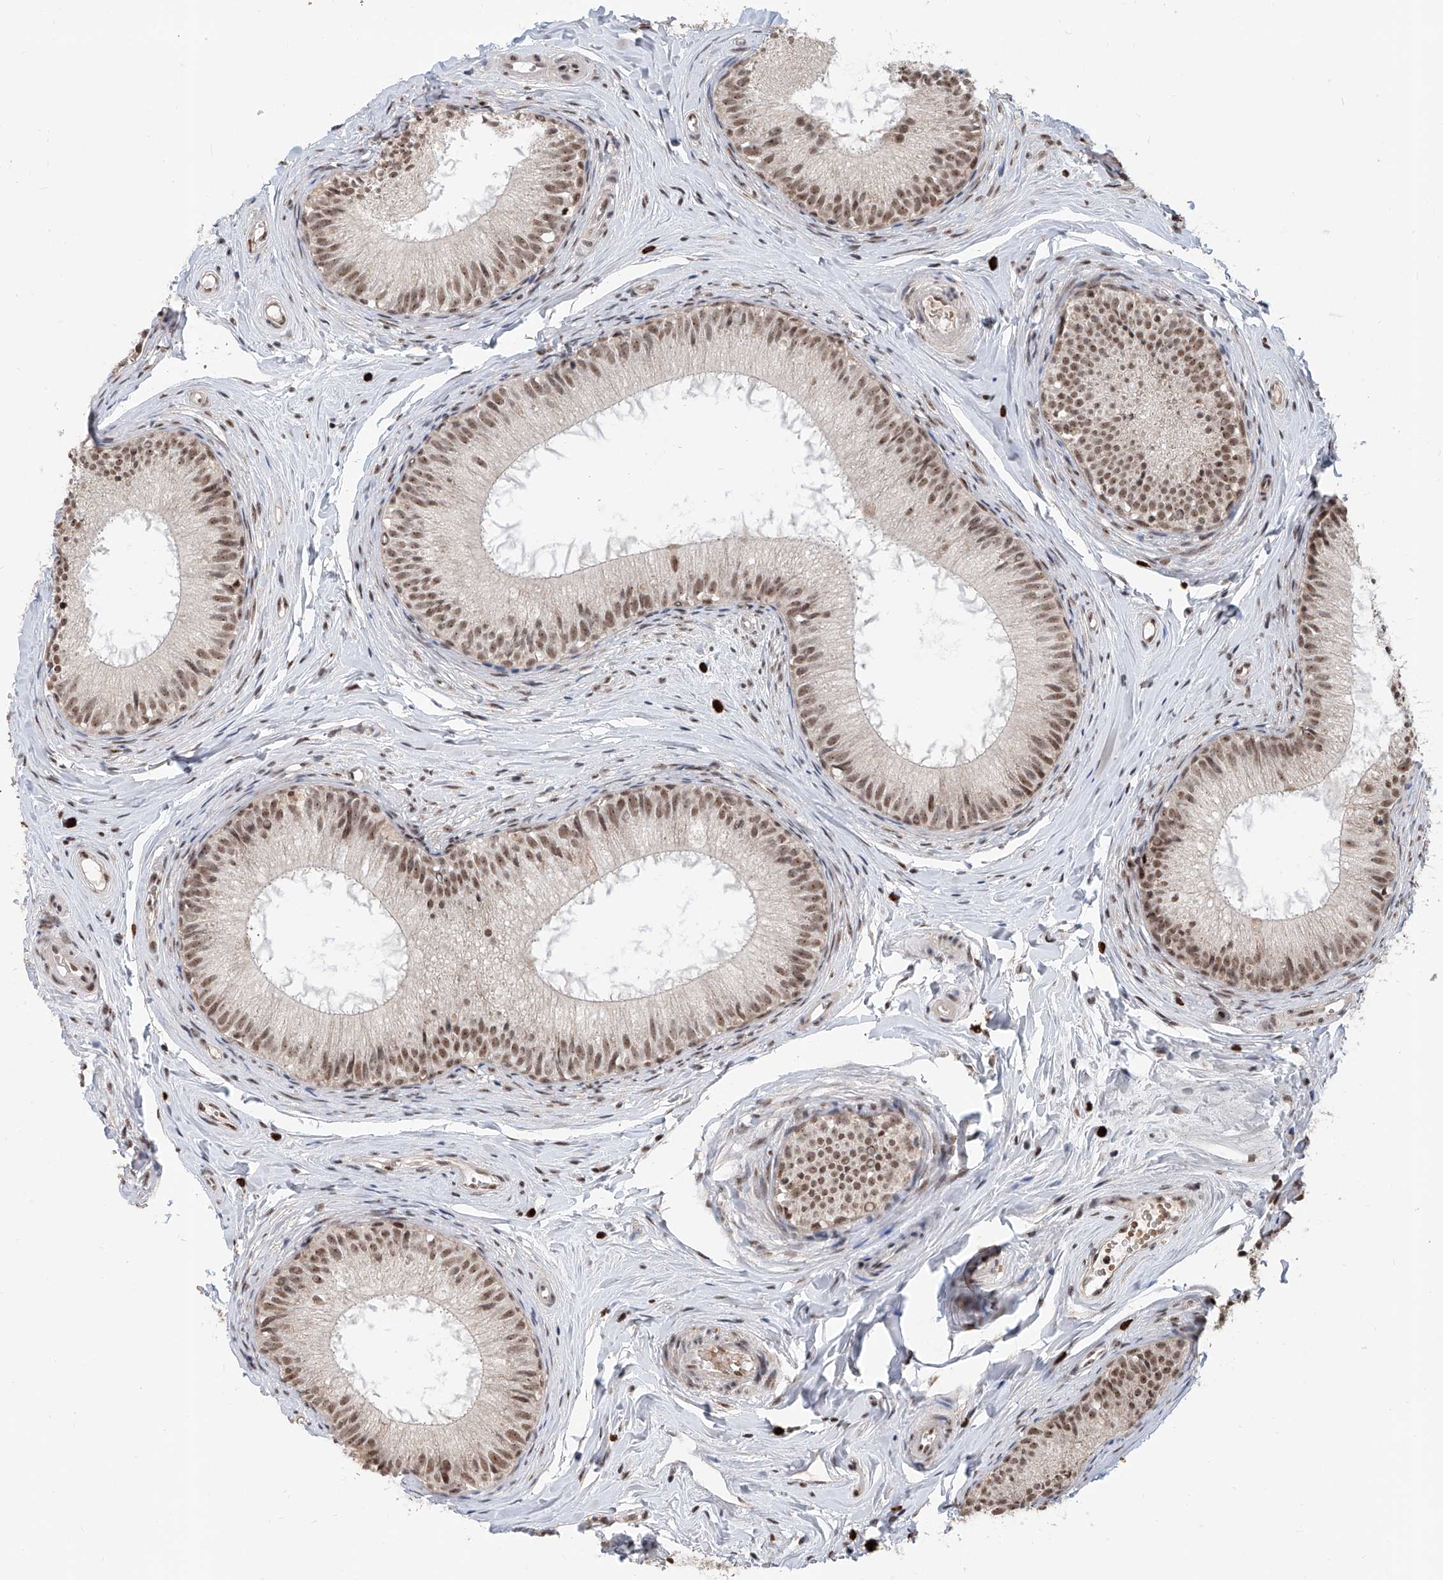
{"staining": {"intensity": "moderate", "quantity": "25%-75%", "location": "nuclear"}, "tissue": "epididymis", "cell_type": "Glandular cells", "image_type": "normal", "snomed": [{"axis": "morphology", "description": "Normal tissue, NOS"}, {"axis": "topography", "description": "Epididymis"}], "caption": "Epididymis stained for a protein displays moderate nuclear positivity in glandular cells. (DAB (3,3'-diaminobenzidine) = brown stain, brightfield microscopy at high magnification).", "gene": "SDE2", "patient": {"sex": "male", "age": 34}}